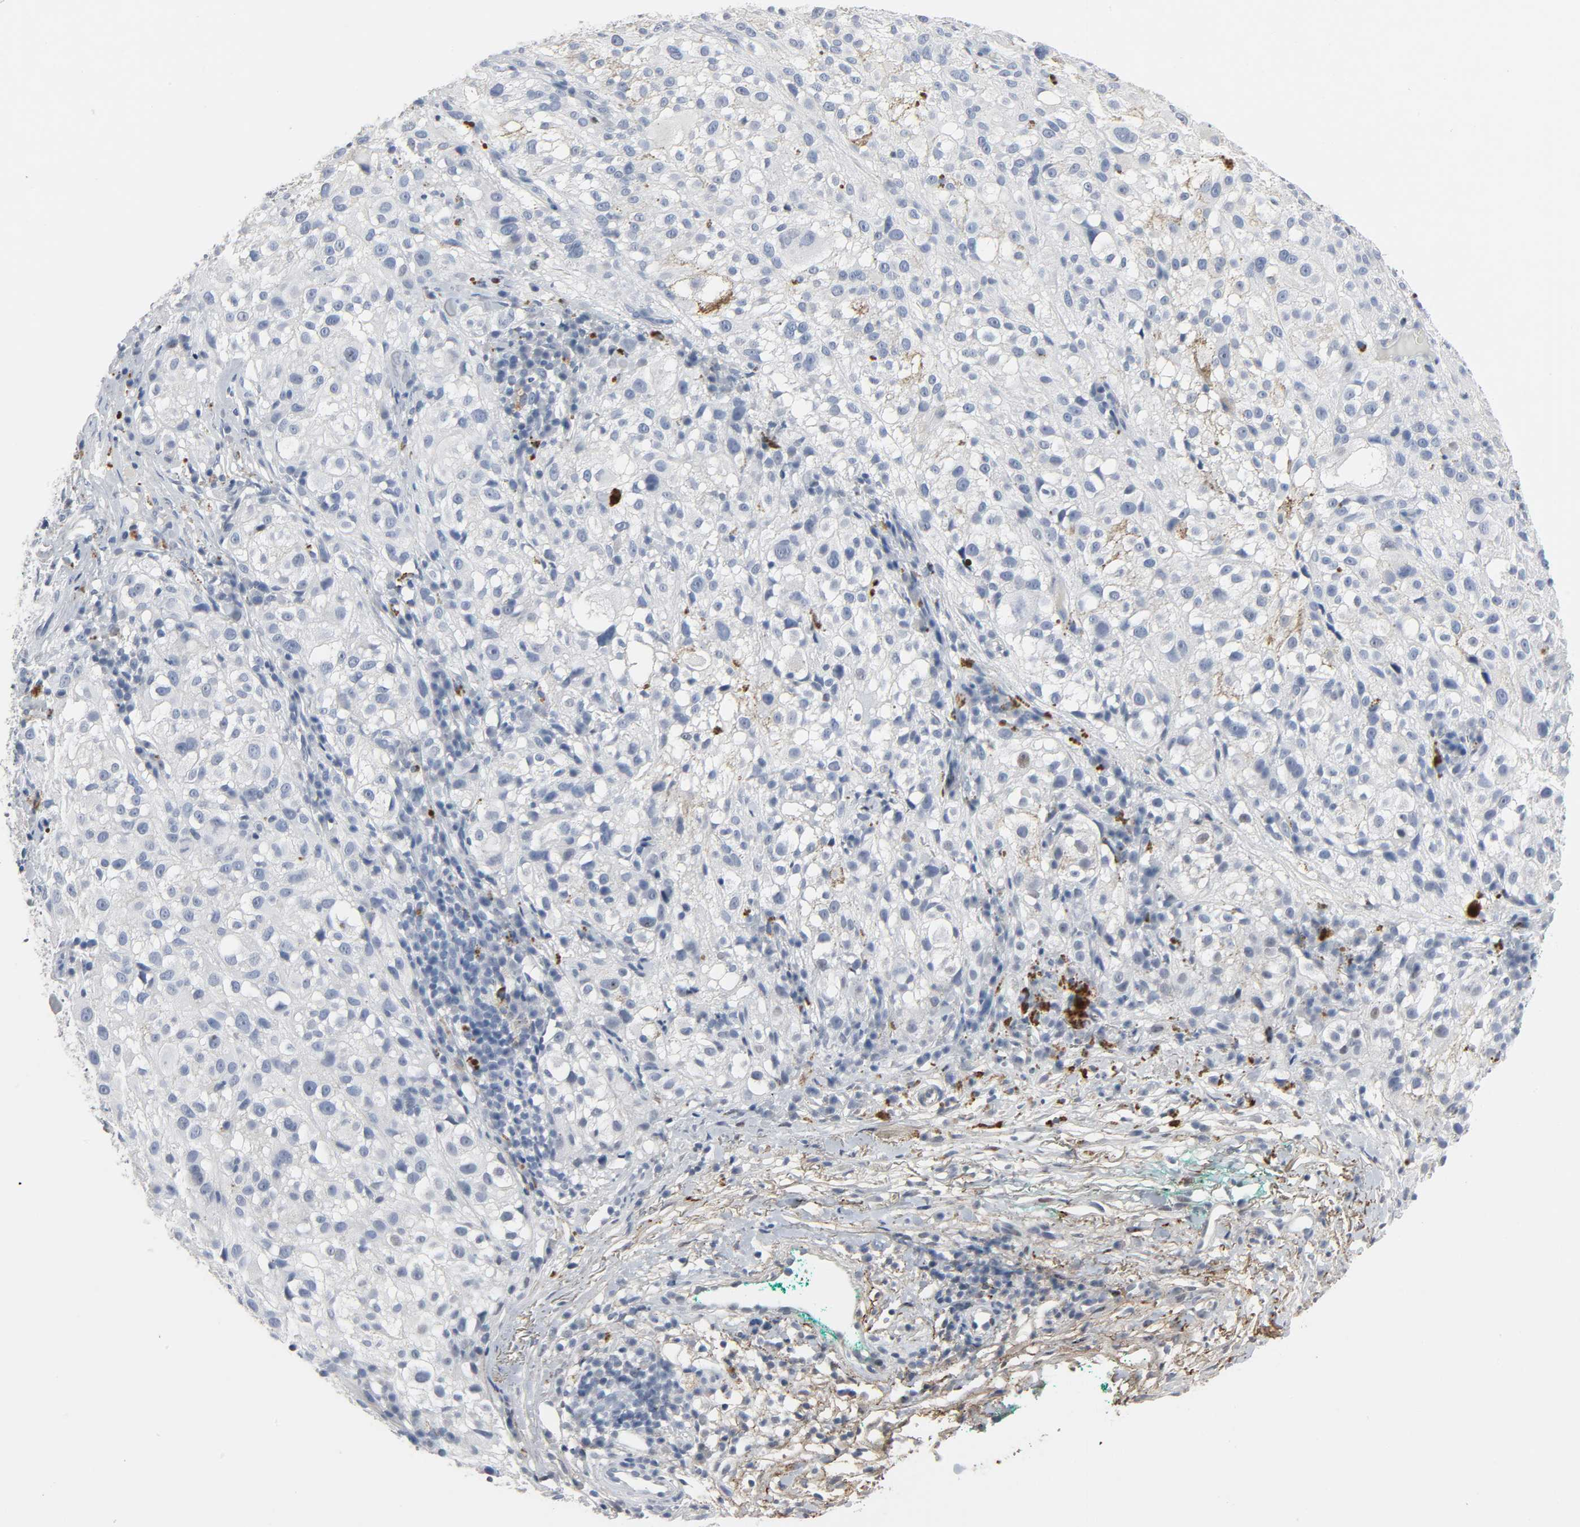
{"staining": {"intensity": "weak", "quantity": "<25%", "location": "cytoplasmic/membranous"}, "tissue": "melanoma", "cell_type": "Tumor cells", "image_type": "cancer", "snomed": [{"axis": "morphology", "description": "Necrosis, NOS"}, {"axis": "morphology", "description": "Malignant melanoma, NOS"}, {"axis": "topography", "description": "Skin"}], "caption": "High power microscopy photomicrograph of an immunohistochemistry image of malignant melanoma, revealing no significant expression in tumor cells.", "gene": "FBLN5", "patient": {"sex": "female", "age": 87}}